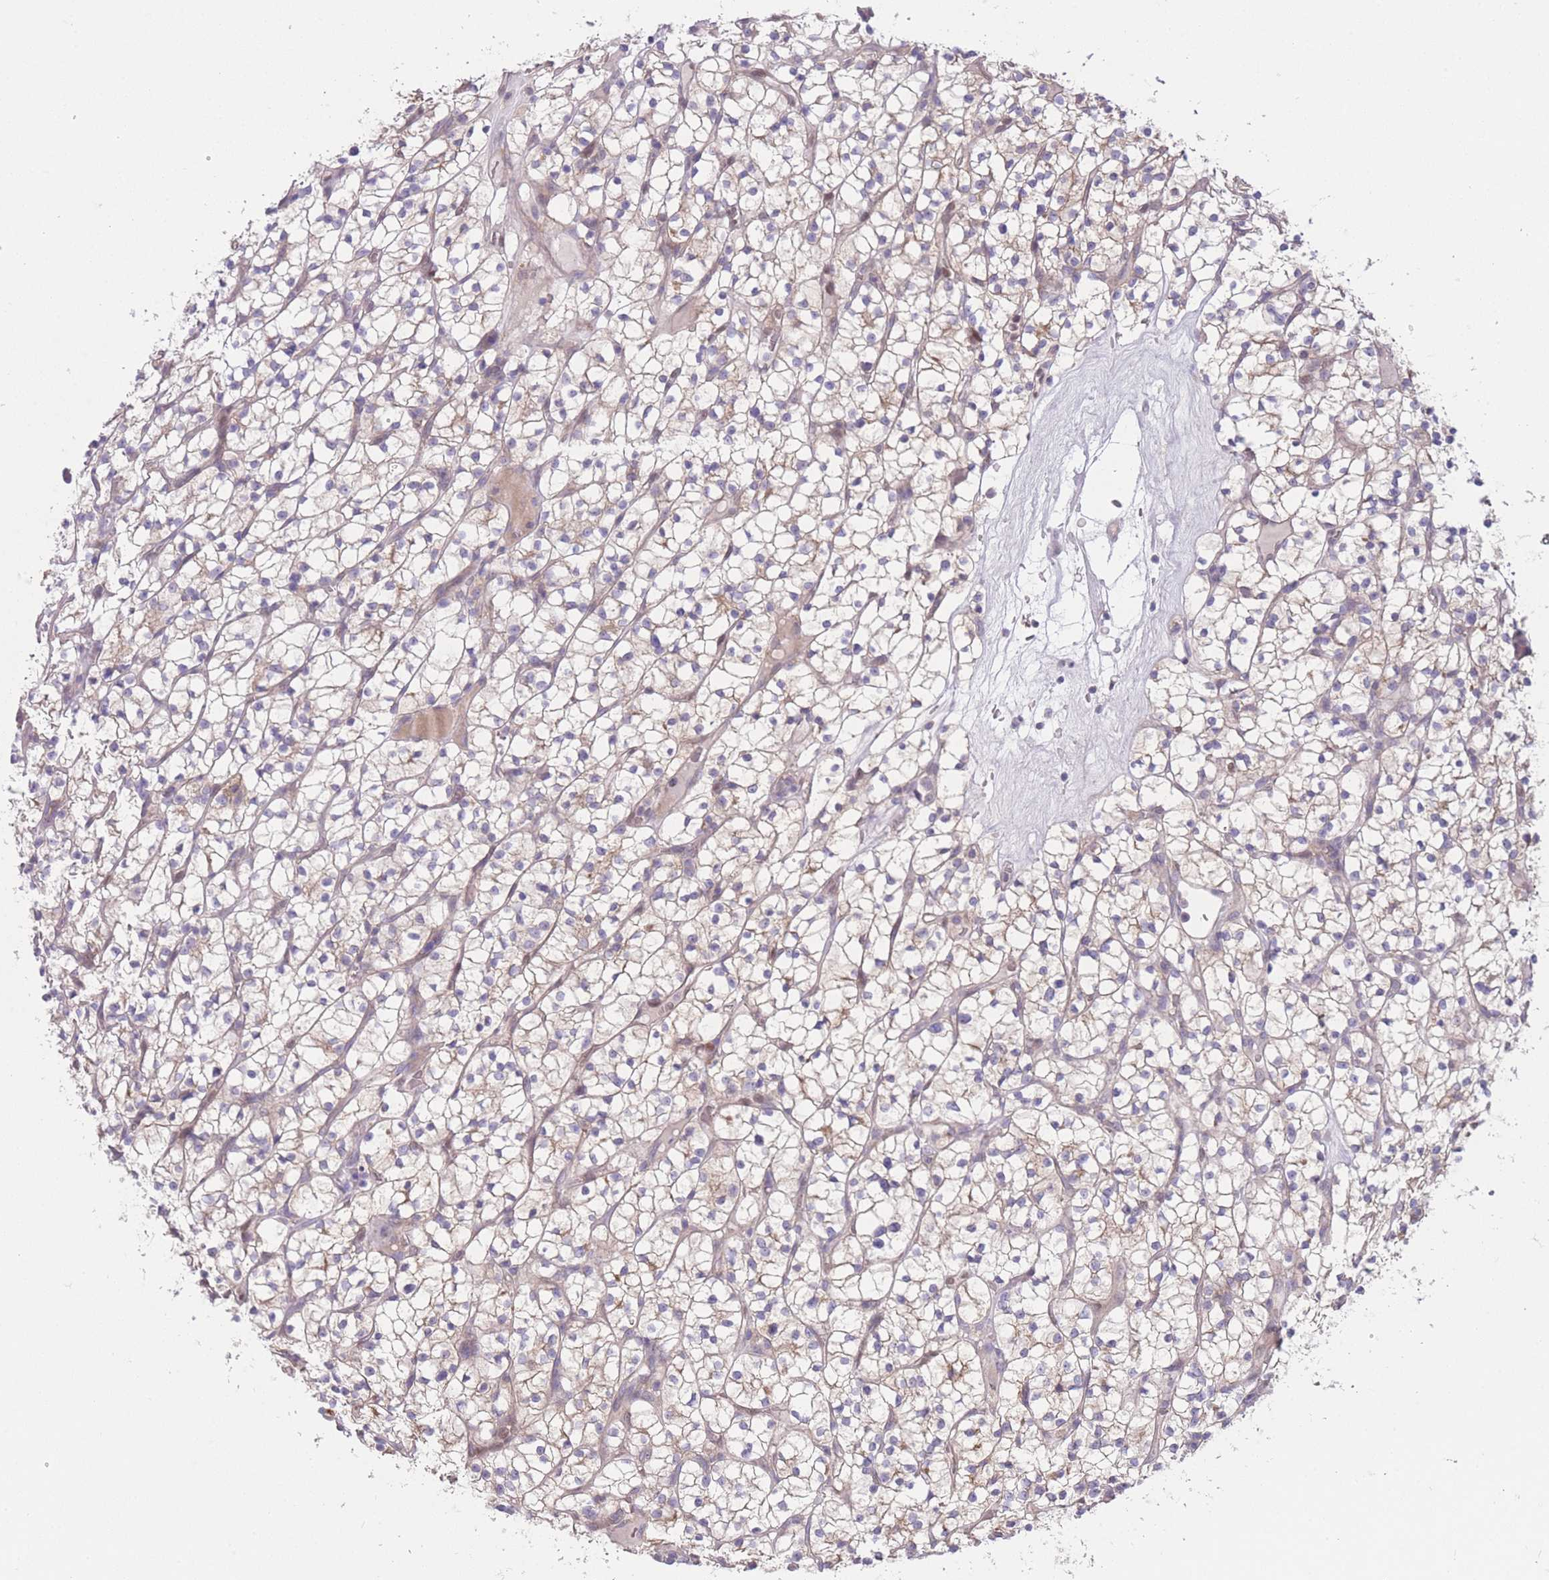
{"staining": {"intensity": "negative", "quantity": "none", "location": "none"}, "tissue": "renal cancer", "cell_type": "Tumor cells", "image_type": "cancer", "snomed": [{"axis": "morphology", "description": "Adenocarcinoma, NOS"}, {"axis": "topography", "description": "Kidney"}], "caption": "Immunohistochemistry image of neoplastic tissue: renal adenocarcinoma stained with DAB (3,3'-diaminobenzidine) displays no significant protein staining in tumor cells.", "gene": "CCT6B", "patient": {"sex": "female", "age": 64}}